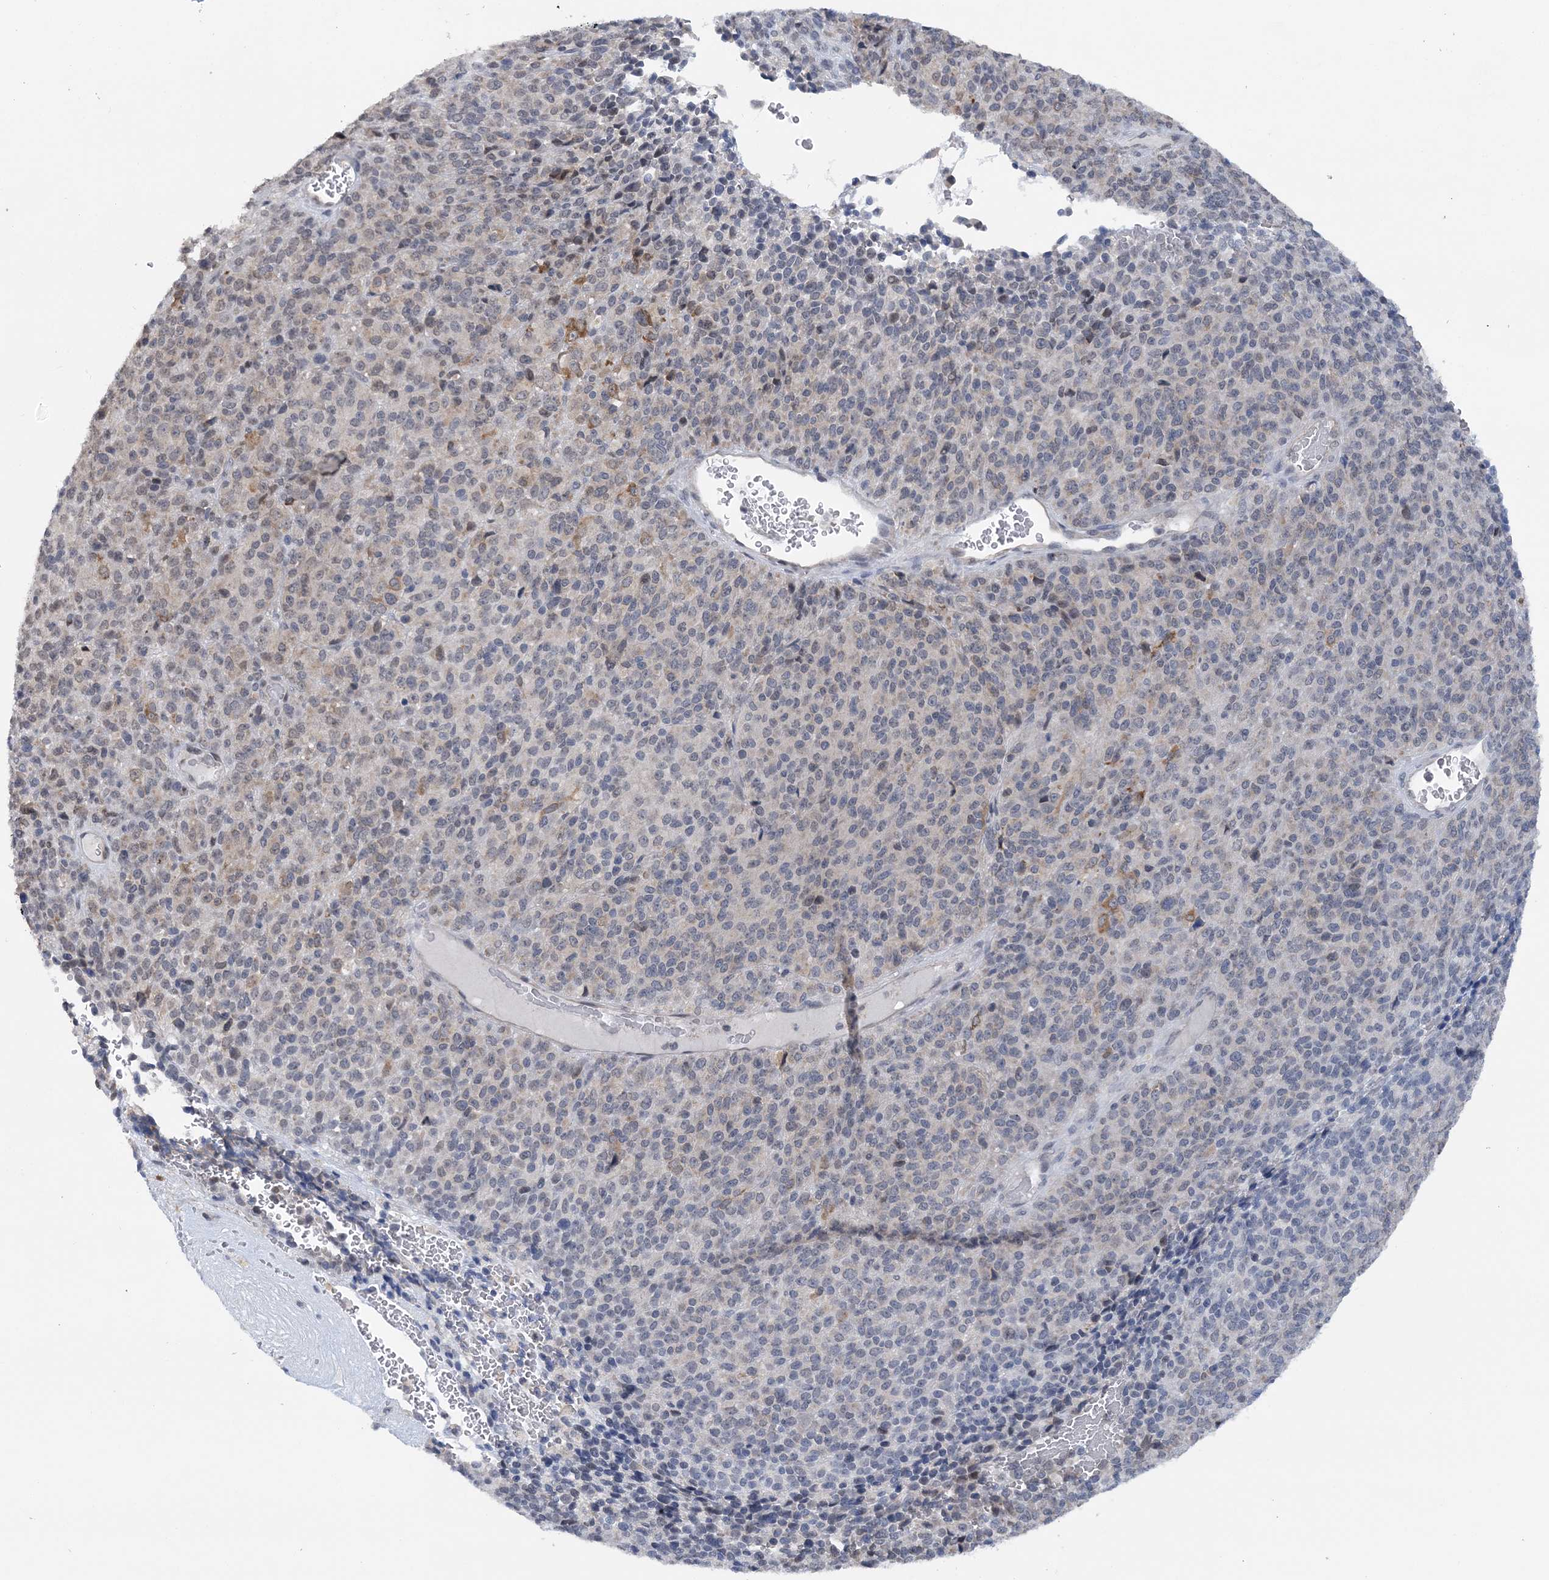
{"staining": {"intensity": "negative", "quantity": "none", "location": "none"}, "tissue": "melanoma", "cell_type": "Tumor cells", "image_type": "cancer", "snomed": [{"axis": "morphology", "description": "Malignant melanoma, Metastatic site"}, {"axis": "topography", "description": "Brain"}], "caption": "An IHC photomicrograph of malignant melanoma (metastatic site) is shown. There is no staining in tumor cells of malignant melanoma (metastatic site).", "gene": "CCDC152", "patient": {"sex": "female", "age": 56}}